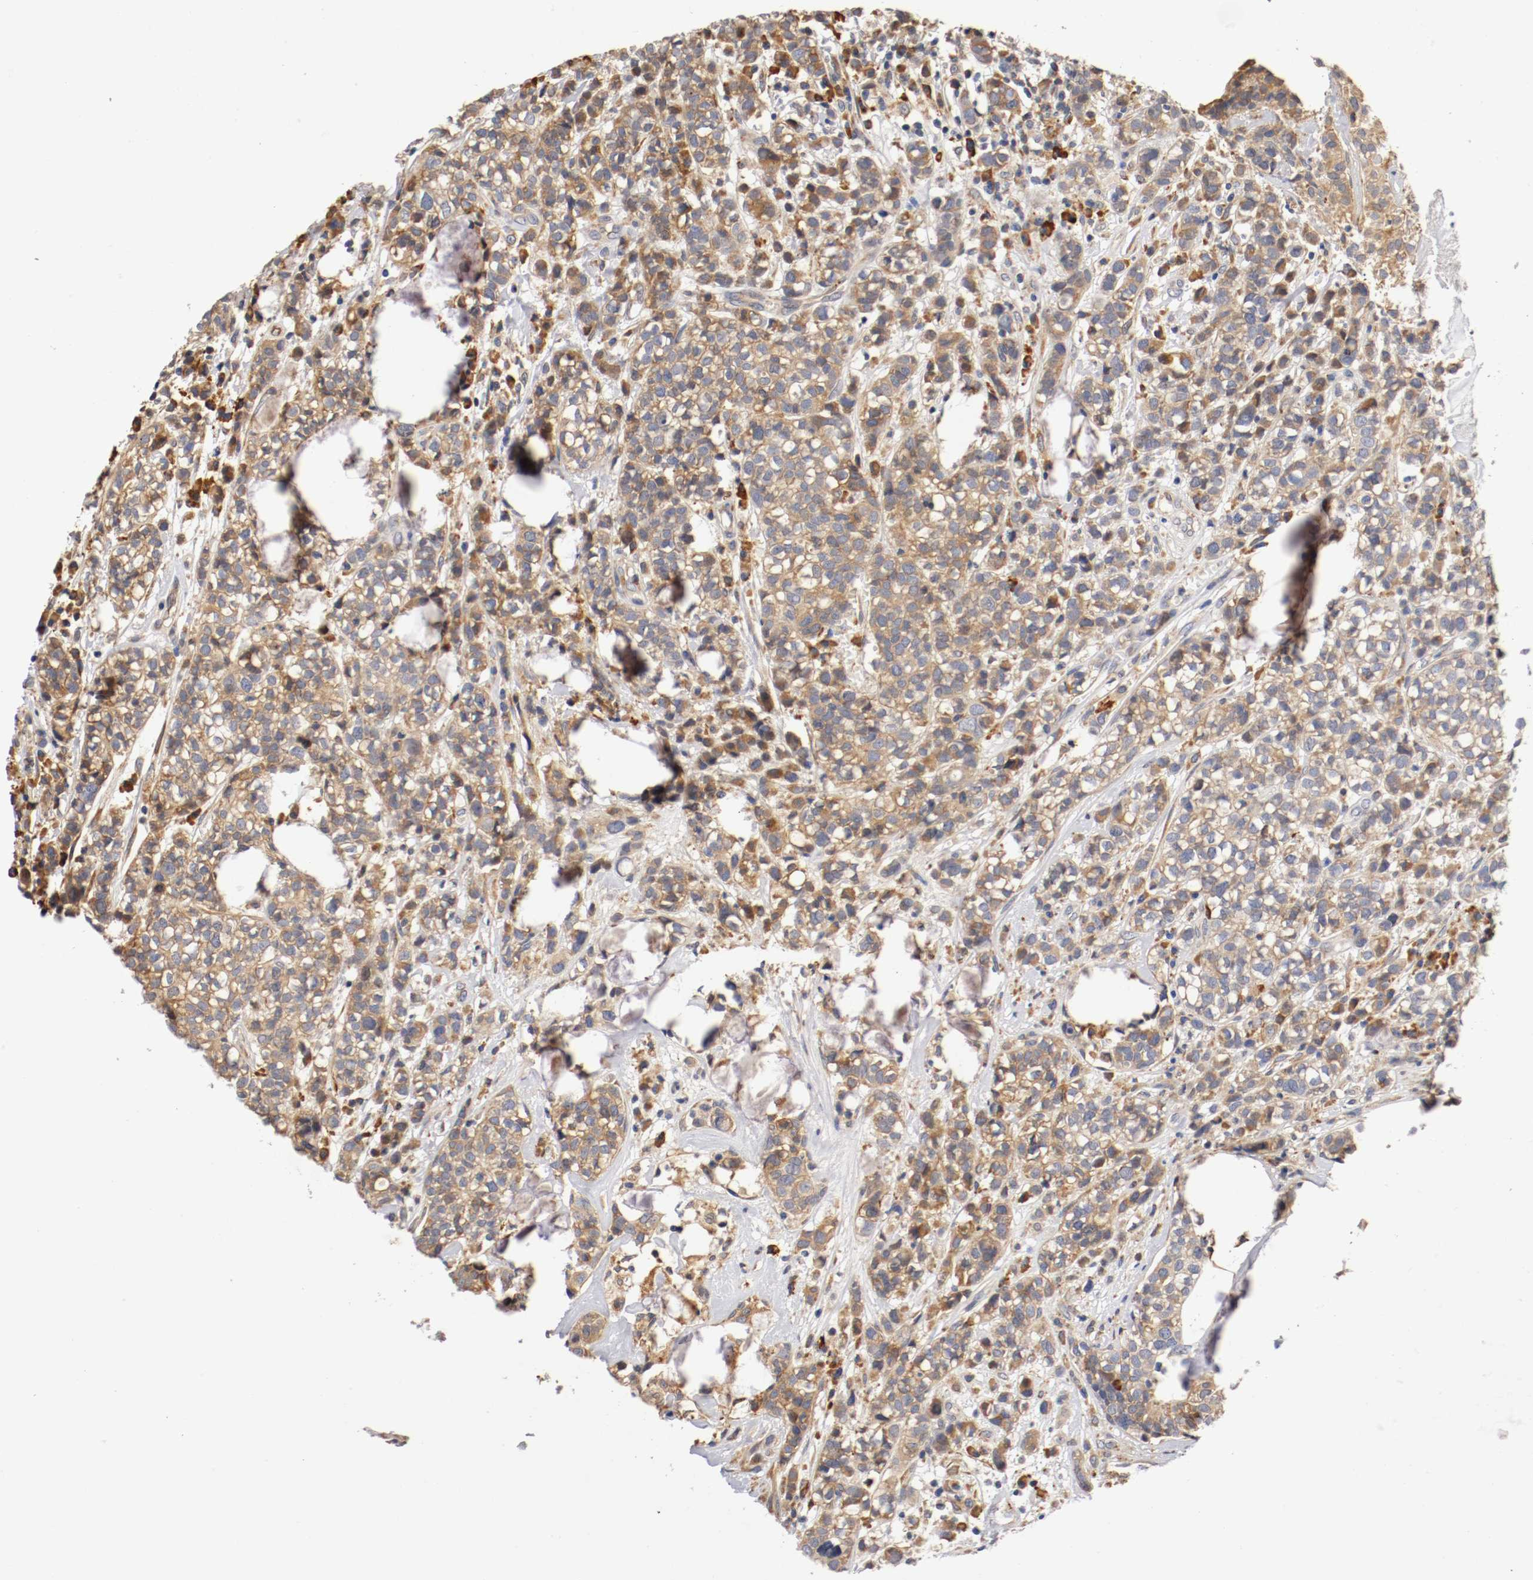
{"staining": {"intensity": "moderate", "quantity": ">75%", "location": "cytoplasmic/membranous"}, "tissue": "head and neck cancer", "cell_type": "Tumor cells", "image_type": "cancer", "snomed": [{"axis": "morphology", "description": "Adenocarcinoma, NOS"}, {"axis": "topography", "description": "Salivary gland"}, {"axis": "topography", "description": "Head-Neck"}], "caption": "Immunohistochemical staining of head and neck cancer (adenocarcinoma) exhibits medium levels of moderate cytoplasmic/membranous protein positivity in about >75% of tumor cells. Using DAB (3,3'-diaminobenzidine) (brown) and hematoxylin (blue) stains, captured at high magnification using brightfield microscopy.", "gene": "TNFSF13", "patient": {"sex": "female", "age": 65}}